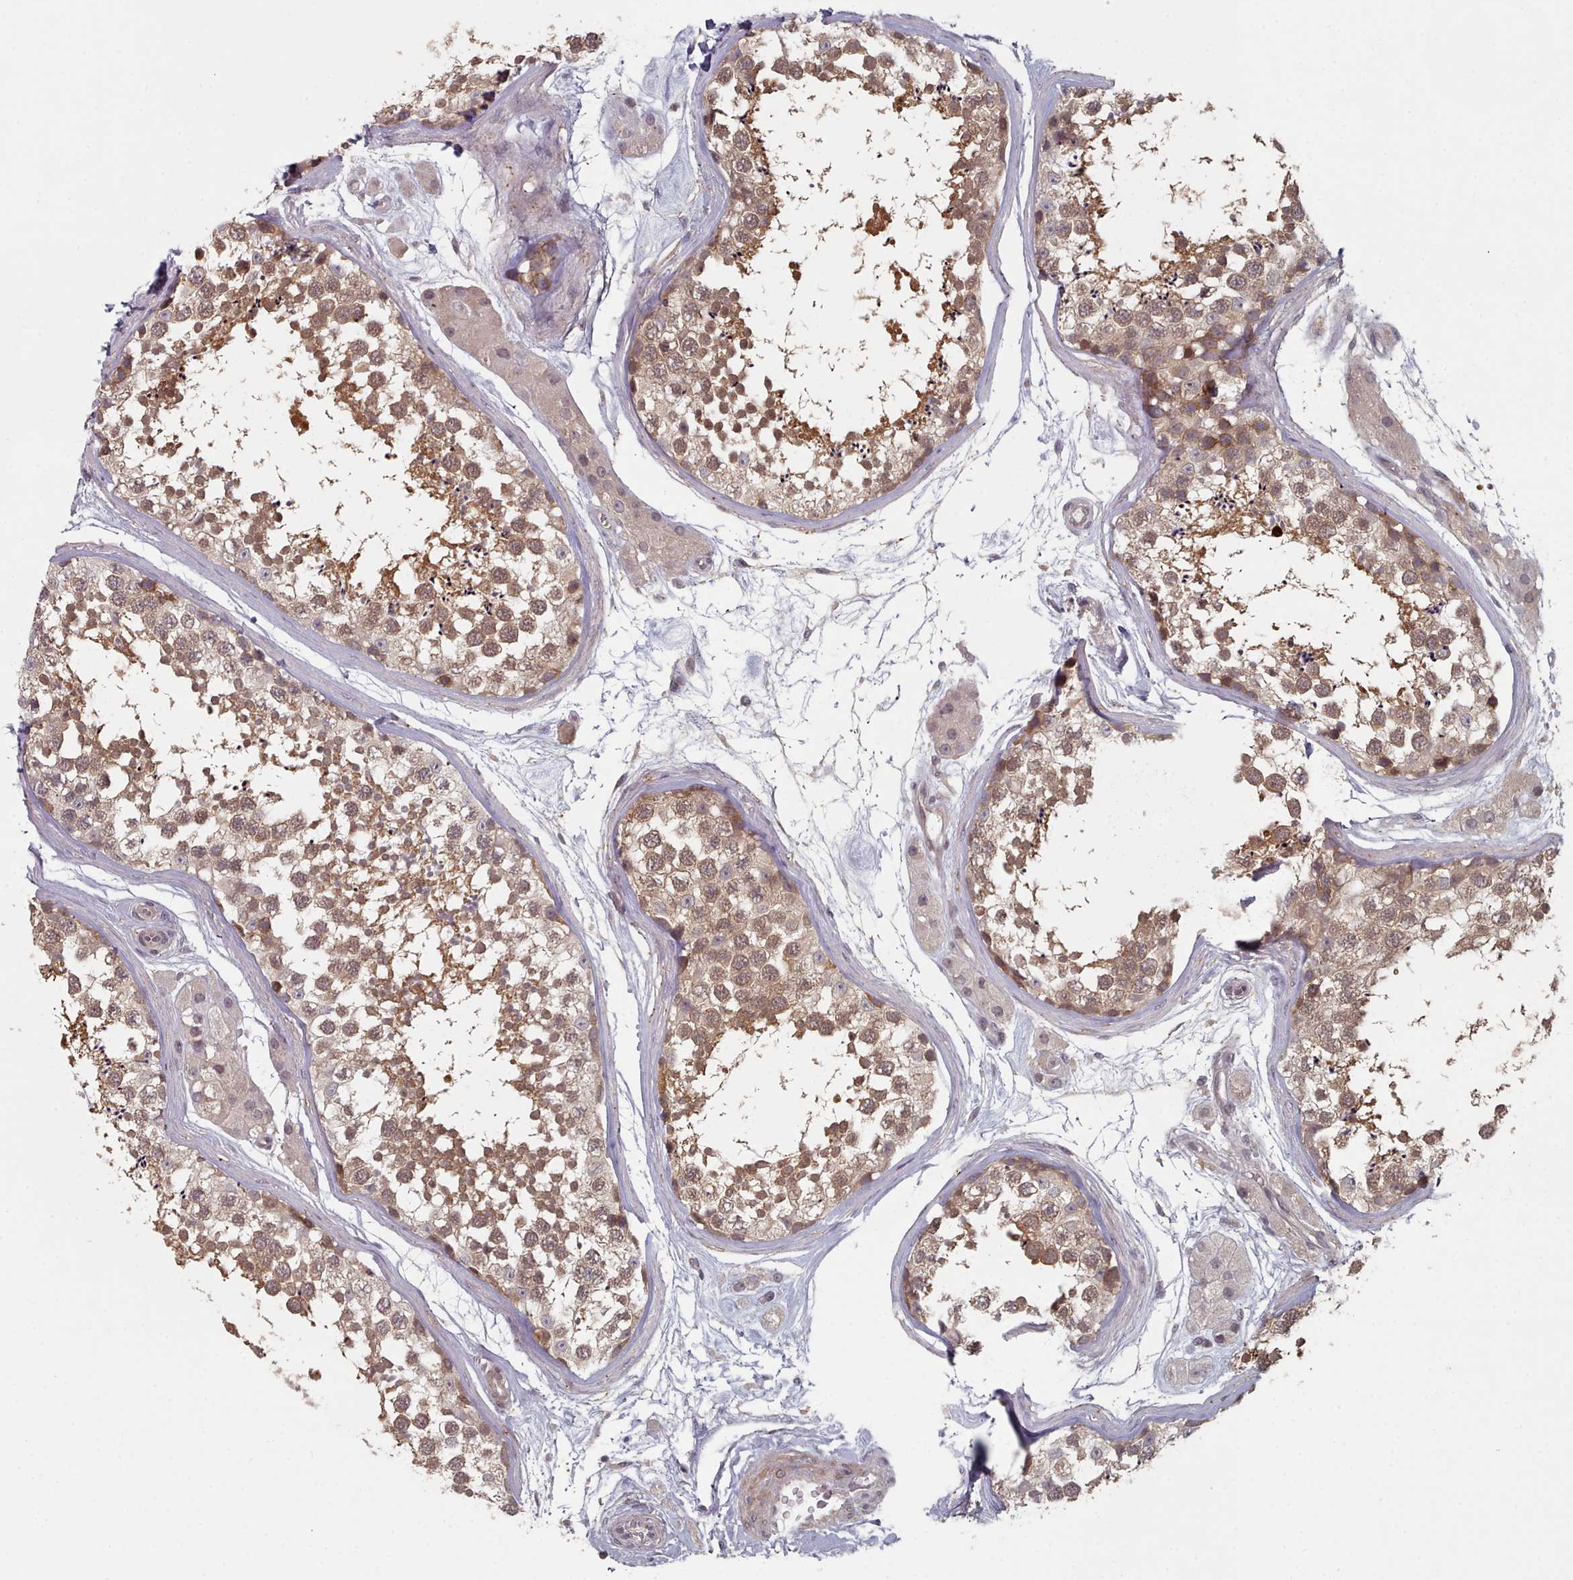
{"staining": {"intensity": "moderate", "quantity": ">75%", "location": "cytoplasmic/membranous"}, "tissue": "testis", "cell_type": "Cells in seminiferous ducts", "image_type": "normal", "snomed": [{"axis": "morphology", "description": "Normal tissue, NOS"}, {"axis": "topography", "description": "Testis"}], "caption": "A photomicrograph showing moderate cytoplasmic/membranous expression in approximately >75% of cells in seminiferous ducts in unremarkable testis, as visualized by brown immunohistochemical staining.", "gene": "HYAL3", "patient": {"sex": "male", "age": 56}}